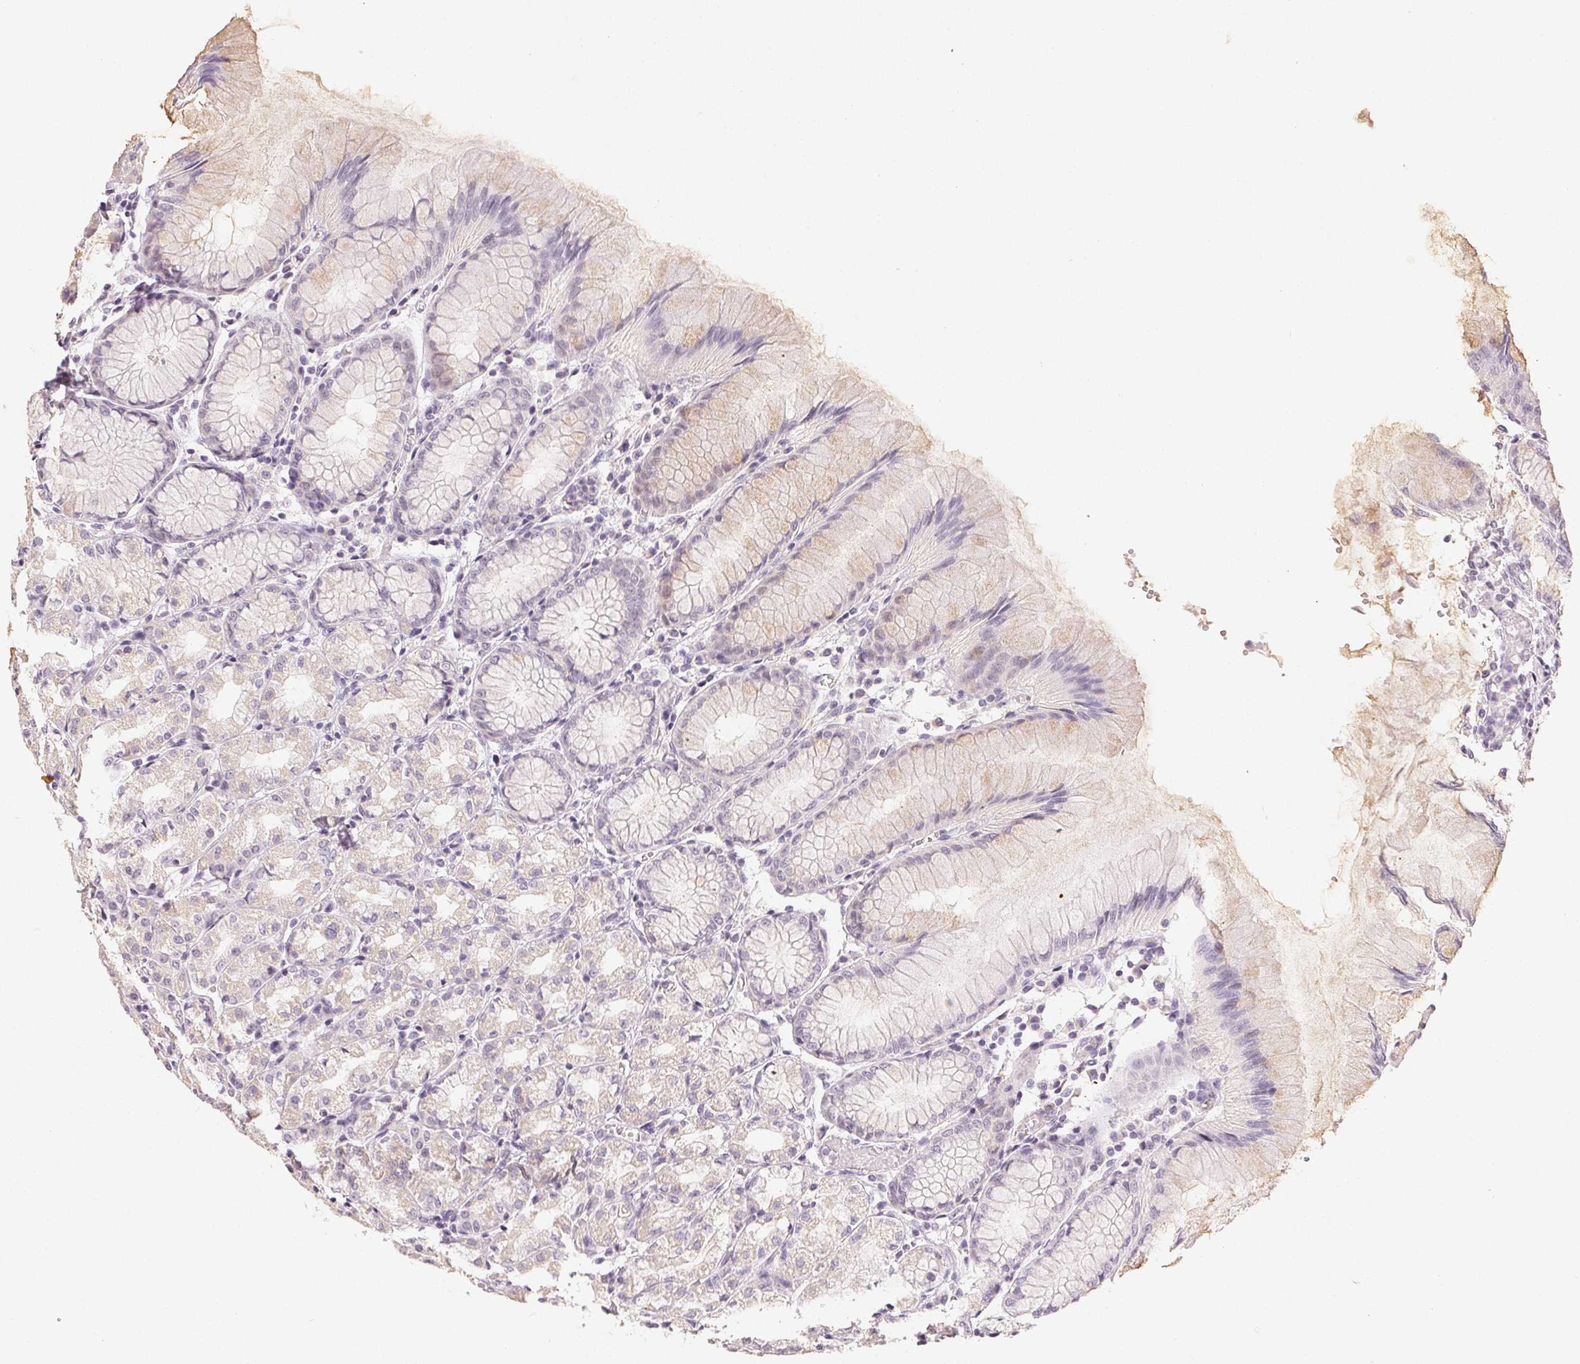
{"staining": {"intensity": "weak", "quantity": "<25%", "location": "cytoplasmic/membranous"}, "tissue": "stomach", "cell_type": "Glandular cells", "image_type": "normal", "snomed": [{"axis": "morphology", "description": "Normal tissue, NOS"}, {"axis": "topography", "description": "Stomach"}], "caption": "High power microscopy image of an immunohistochemistry (IHC) histopathology image of benign stomach, revealing no significant staining in glandular cells. The staining was performed using DAB to visualize the protein expression in brown, while the nuclei were stained in blue with hematoxylin (Magnification: 20x).", "gene": "LVRN", "patient": {"sex": "female", "age": 57}}